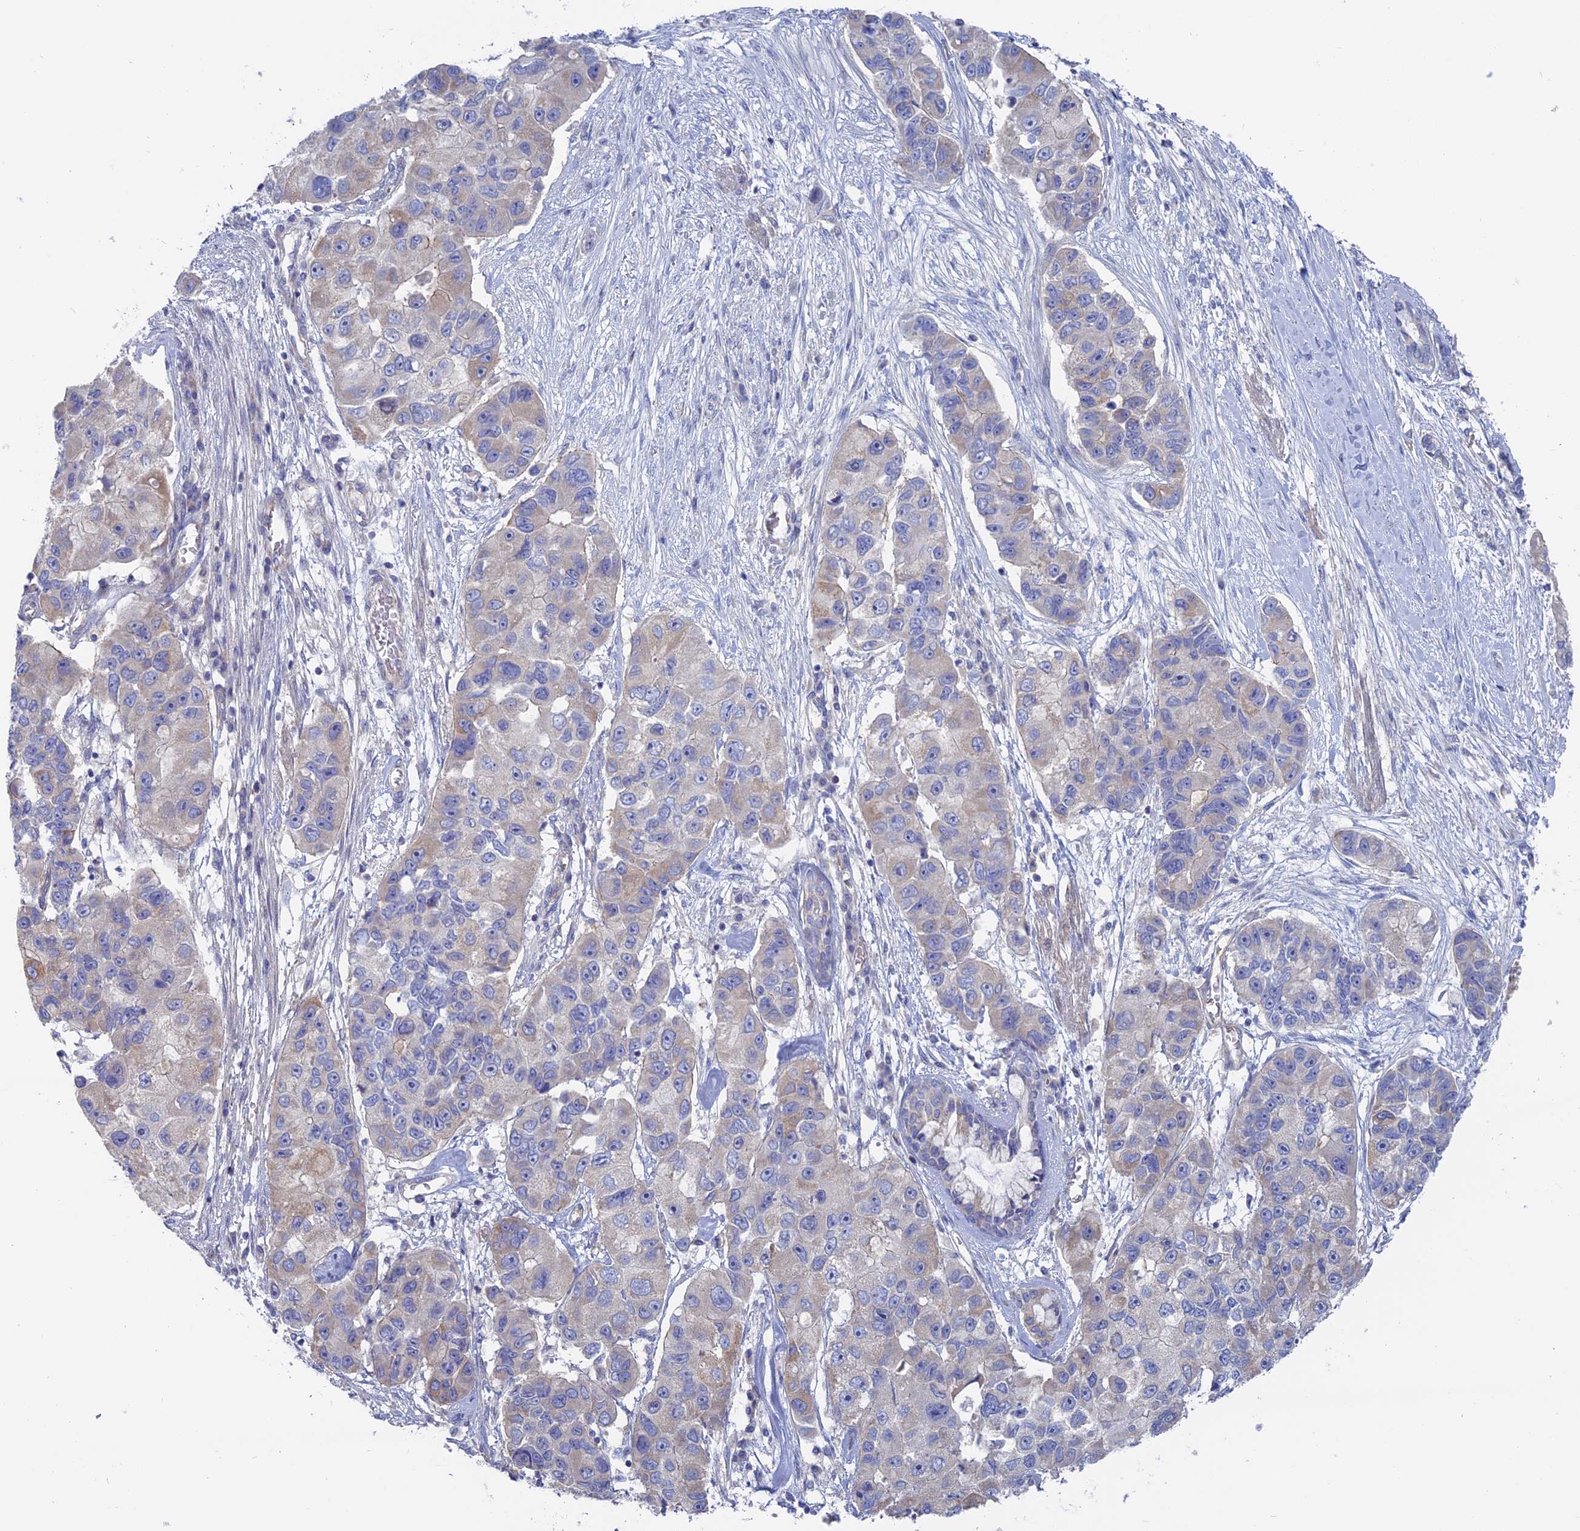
{"staining": {"intensity": "moderate", "quantity": "<25%", "location": "cytoplasmic/membranous"}, "tissue": "lung cancer", "cell_type": "Tumor cells", "image_type": "cancer", "snomed": [{"axis": "morphology", "description": "Adenocarcinoma, NOS"}, {"axis": "topography", "description": "Lung"}], "caption": "This photomicrograph exhibits immunohistochemistry (IHC) staining of lung adenocarcinoma, with low moderate cytoplasmic/membranous staining in approximately <25% of tumor cells.", "gene": "TBC1D30", "patient": {"sex": "female", "age": 54}}